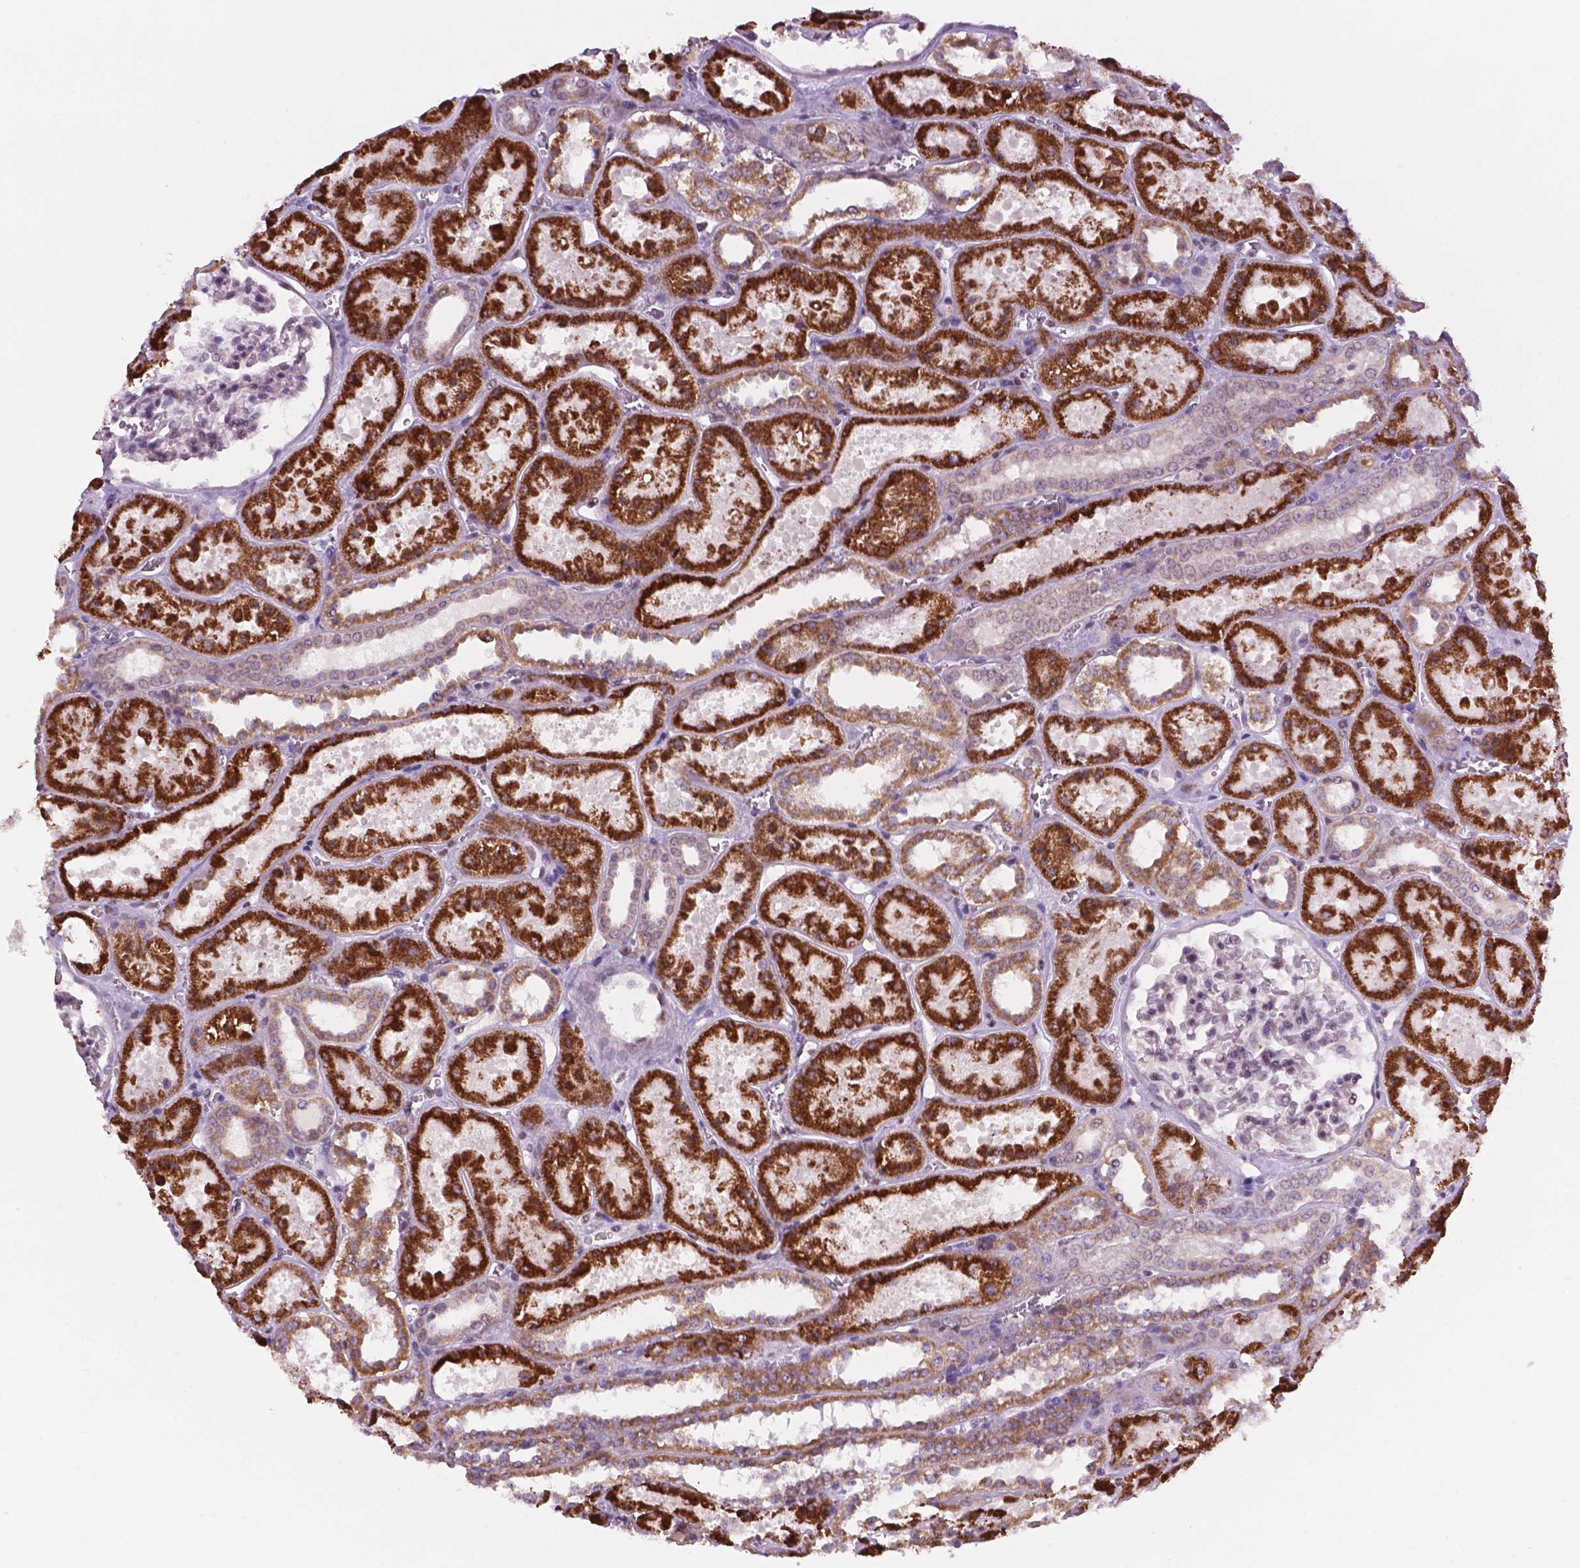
{"staining": {"intensity": "negative", "quantity": "none", "location": "none"}, "tissue": "kidney", "cell_type": "Cells in glomeruli", "image_type": "normal", "snomed": [{"axis": "morphology", "description": "Normal tissue, NOS"}, {"axis": "topography", "description": "Kidney"}], "caption": "Cells in glomeruli show no significant staining in benign kidney.", "gene": "C18orf21", "patient": {"sex": "female", "age": 41}}